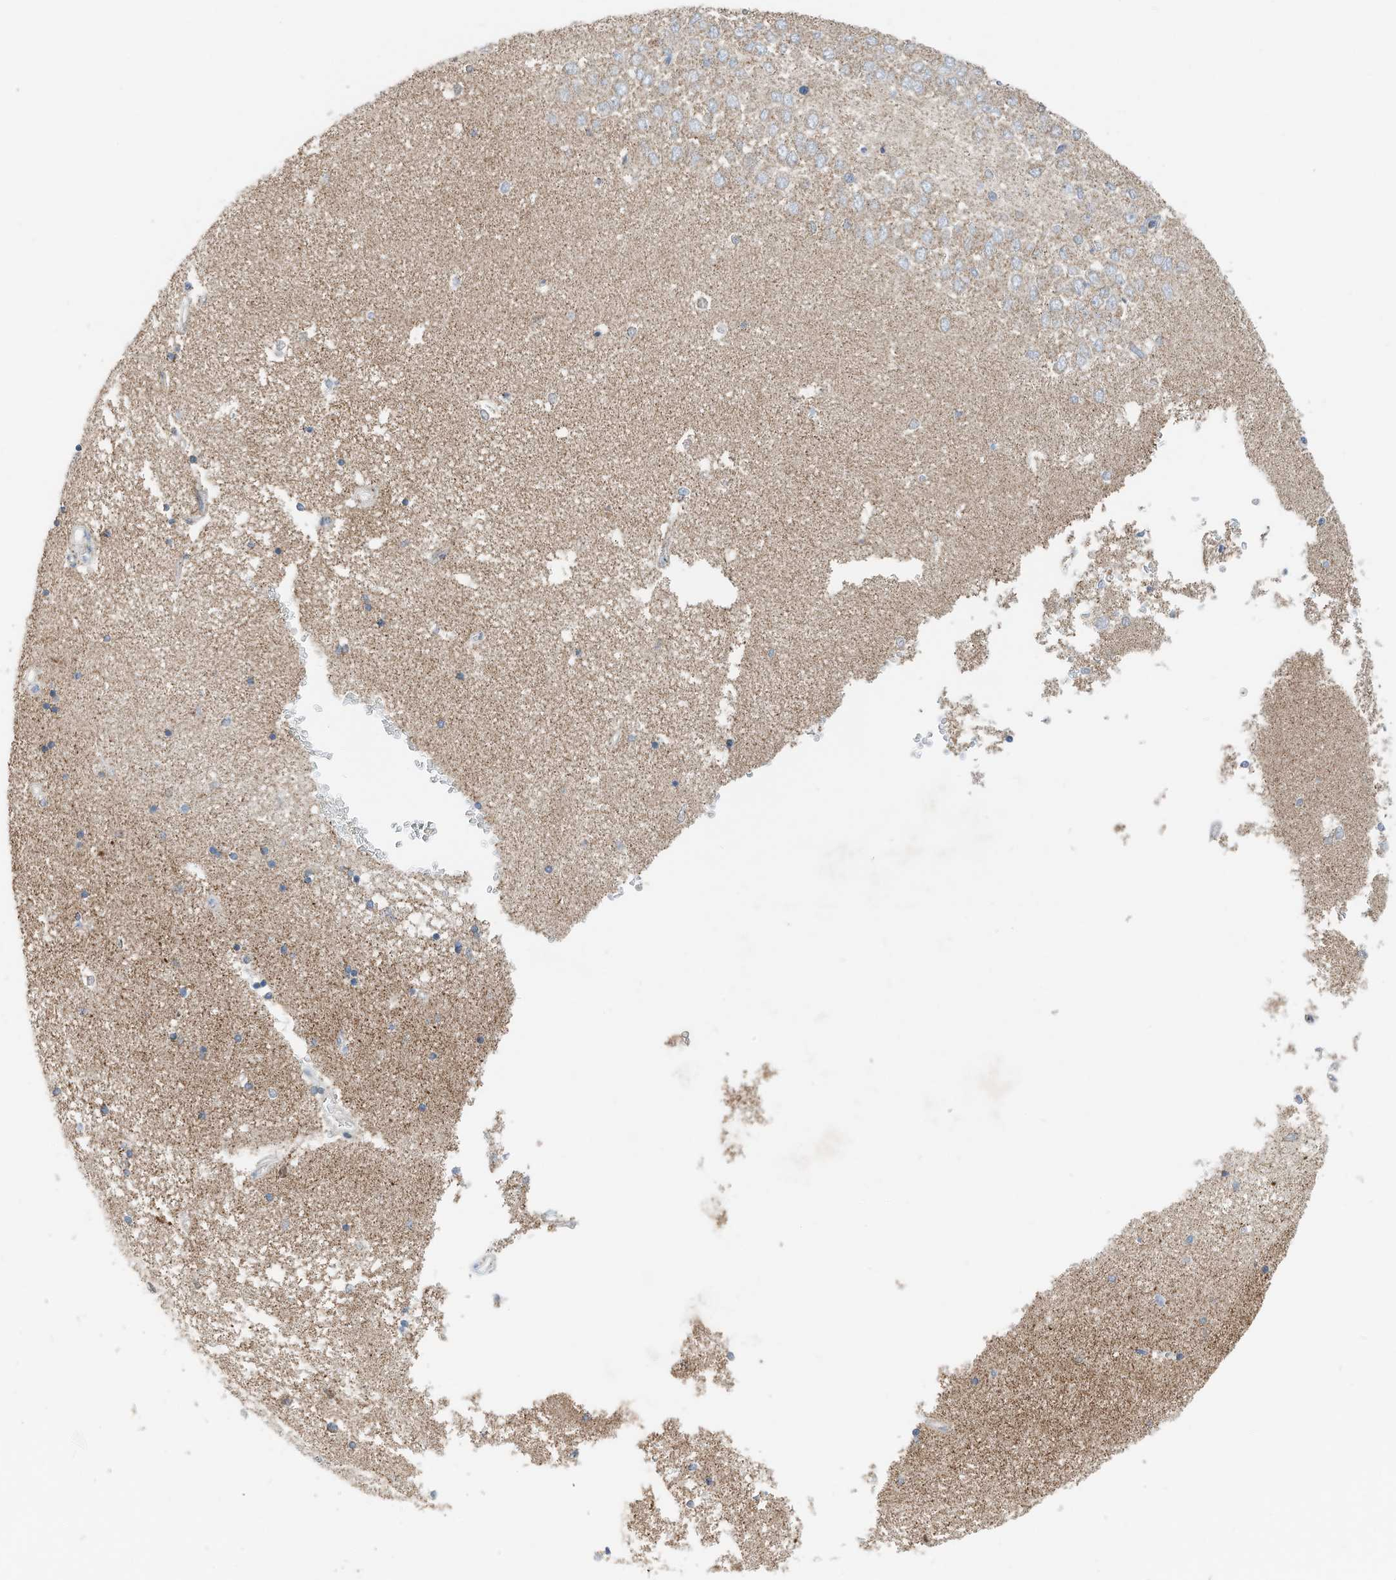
{"staining": {"intensity": "negative", "quantity": "none", "location": "none"}, "tissue": "hippocampus", "cell_type": "Glial cells", "image_type": "normal", "snomed": [{"axis": "morphology", "description": "Normal tissue, NOS"}, {"axis": "topography", "description": "Hippocampus"}], "caption": "Protein analysis of benign hippocampus shows no significant staining in glial cells.", "gene": "RMND1", "patient": {"sex": "male", "age": 45}}